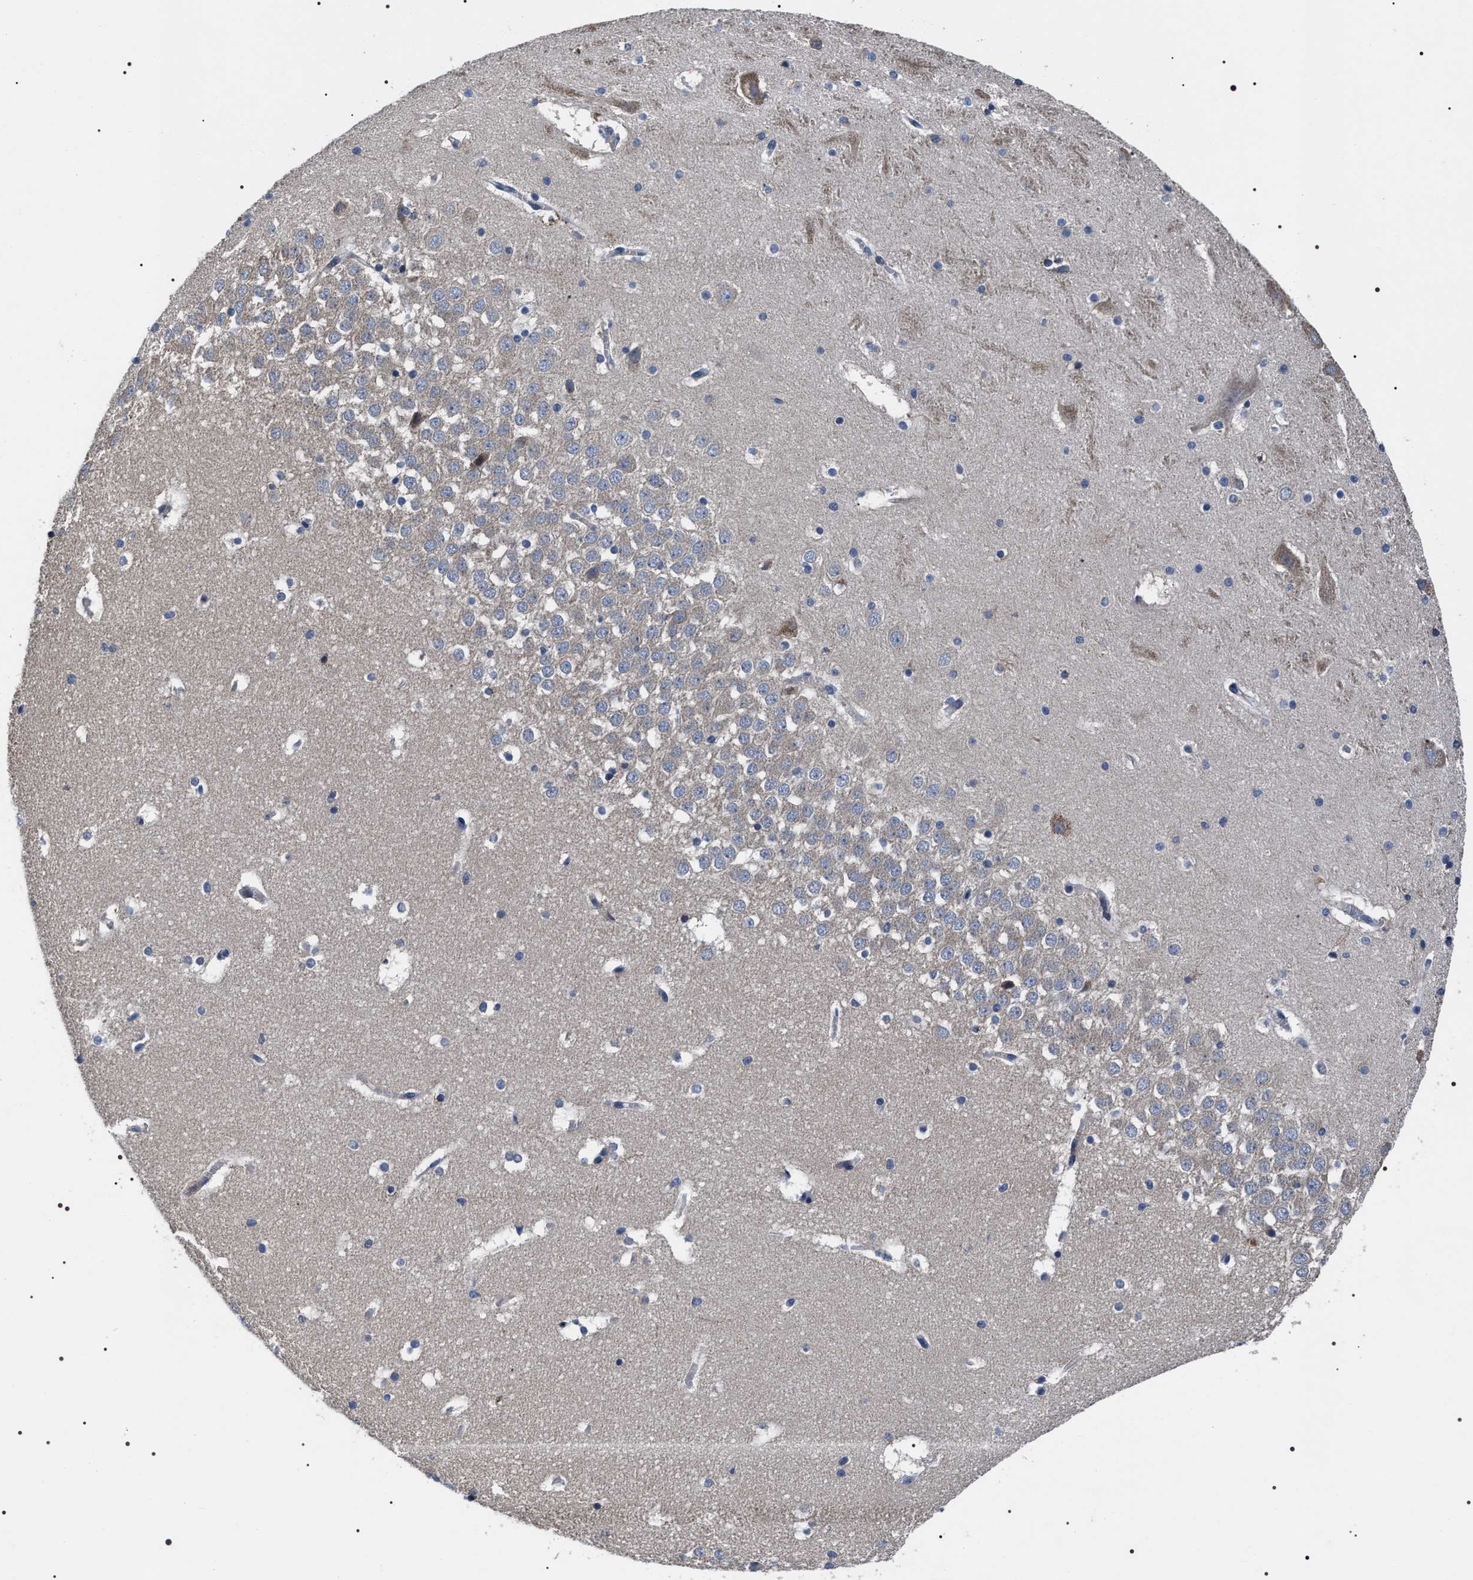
{"staining": {"intensity": "moderate", "quantity": "<25%", "location": "cytoplasmic/membranous"}, "tissue": "hippocampus", "cell_type": "Glial cells", "image_type": "normal", "snomed": [{"axis": "morphology", "description": "Normal tissue, NOS"}, {"axis": "topography", "description": "Hippocampus"}], "caption": "This photomicrograph reveals immunohistochemistry staining of normal hippocampus, with low moderate cytoplasmic/membranous staining in approximately <25% of glial cells.", "gene": "MIS18A", "patient": {"sex": "male", "age": 45}}